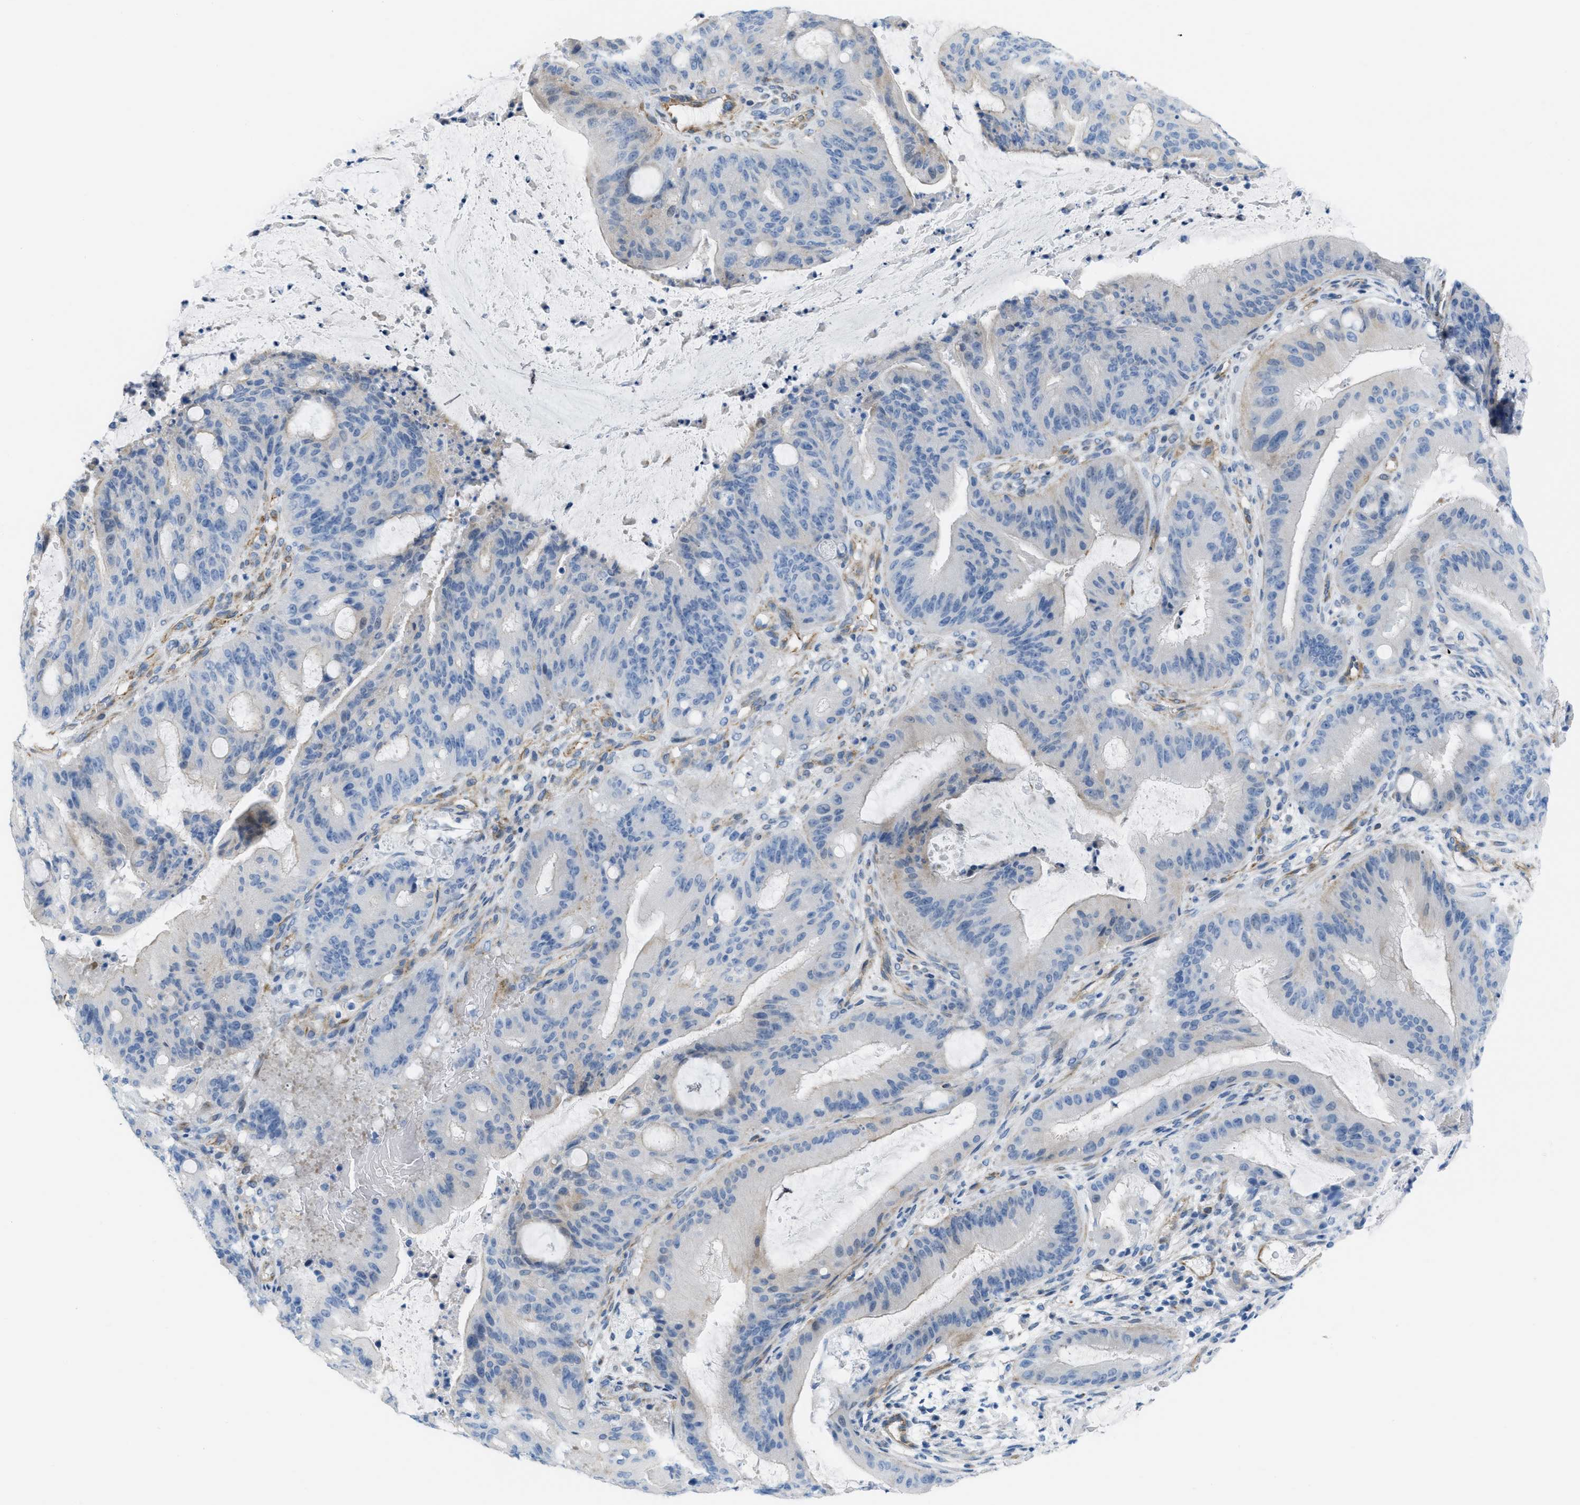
{"staining": {"intensity": "negative", "quantity": "none", "location": "none"}, "tissue": "liver cancer", "cell_type": "Tumor cells", "image_type": "cancer", "snomed": [{"axis": "morphology", "description": "Normal tissue, NOS"}, {"axis": "morphology", "description": "Cholangiocarcinoma"}, {"axis": "topography", "description": "Liver"}, {"axis": "topography", "description": "Peripheral nerve tissue"}], "caption": "Immunohistochemical staining of liver cholangiocarcinoma exhibits no significant staining in tumor cells.", "gene": "SLC12A1", "patient": {"sex": "female", "age": 73}}